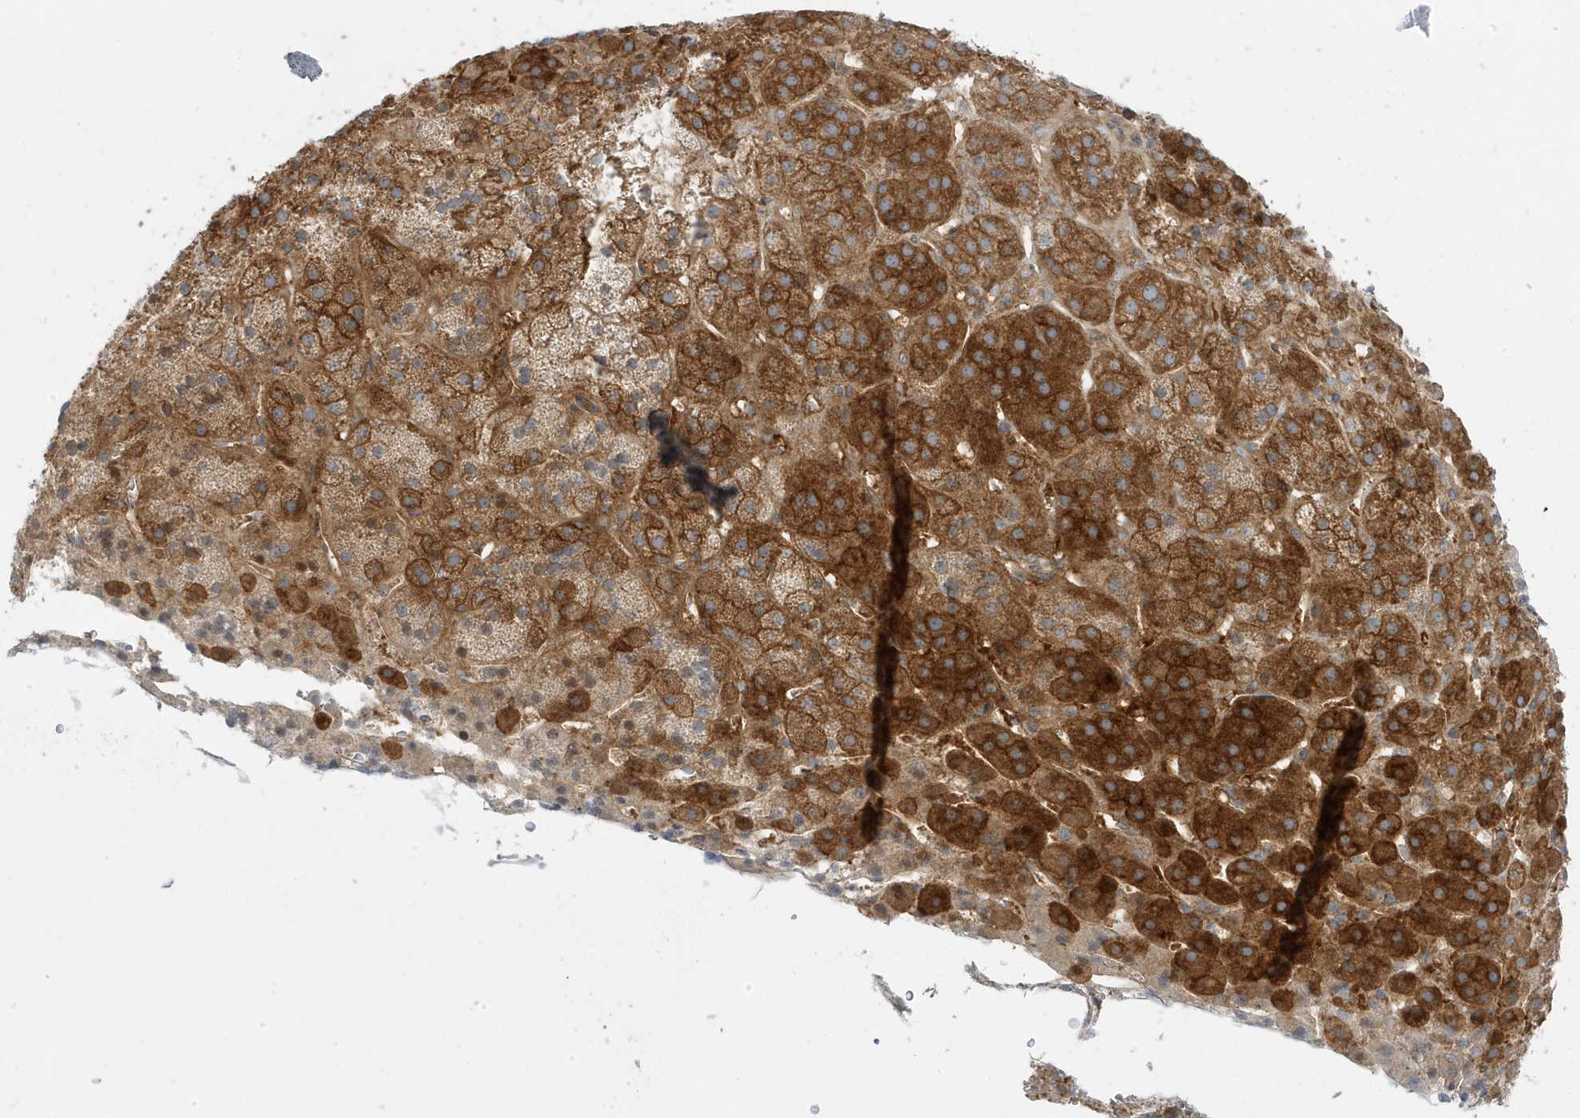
{"staining": {"intensity": "strong", "quantity": ">75%", "location": "cytoplasmic/membranous"}, "tissue": "adrenal gland", "cell_type": "Glandular cells", "image_type": "normal", "snomed": [{"axis": "morphology", "description": "Normal tissue, NOS"}, {"axis": "topography", "description": "Adrenal gland"}], "caption": "IHC histopathology image of benign human adrenal gland stained for a protein (brown), which shows high levels of strong cytoplasmic/membranous staining in approximately >75% of glandular cells.", "gene": "STAM", "patient": {"sex": "female", "age": 57}}